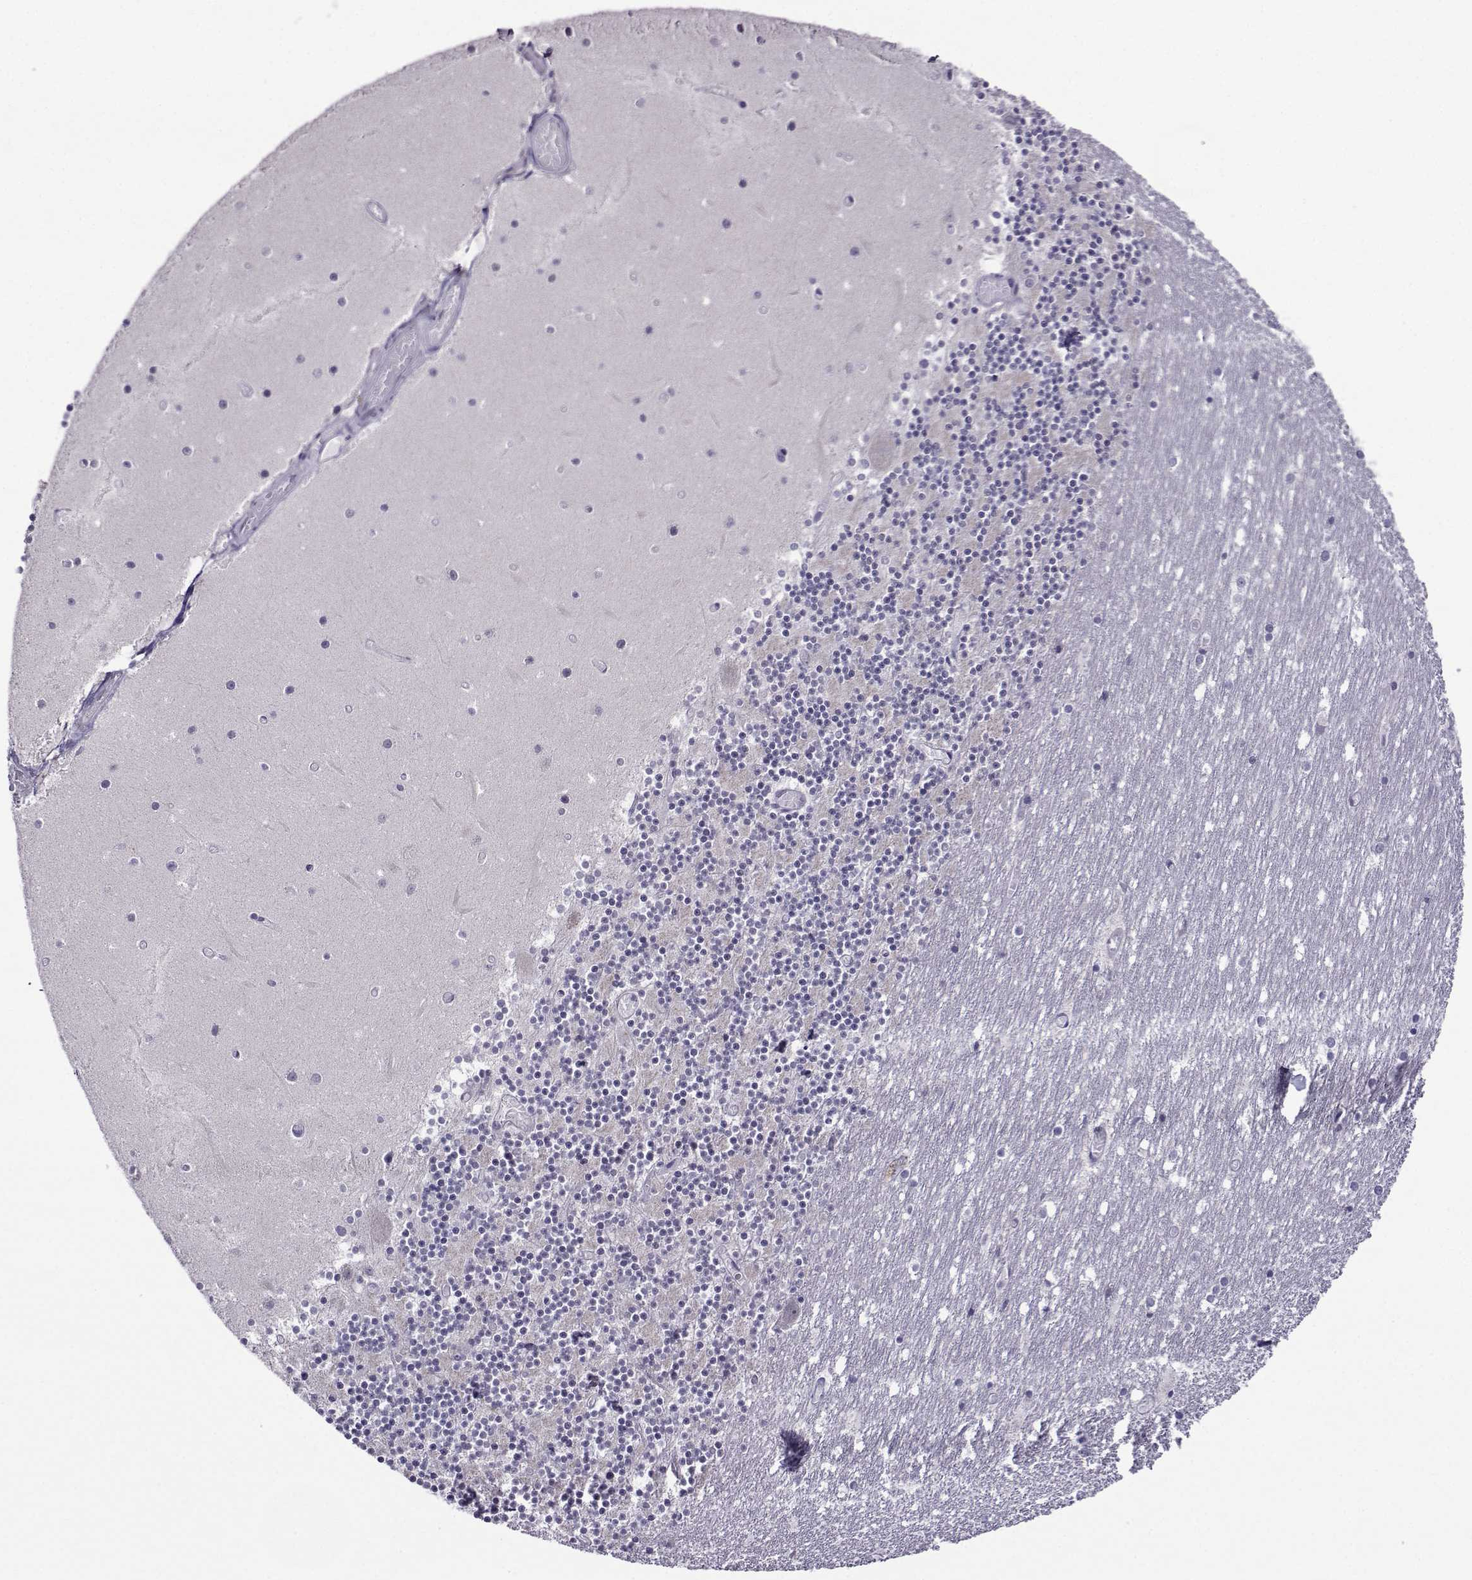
{"staining": {"intensity": "negative", "quantity": "none", "location": "none"}, "tissue": "cerebellum", "cell_type": "Cells in granular layer", "image_type": "normal", "snomed": [{"axis": "morphology", "description": "Normal tissue, NOS"}, {"axis": "topography", "description": "Cerebellum"}], "caption": "IHC image of unremarkable cerebellum stained for a protein (brown), which demonstrates no positivity in cells in granular layer. (DAB (3,3'-diaminobenzidine) IHC, high magnification).", "gene": "DDX20", "patient": {"sex": "female", "age": 28}}